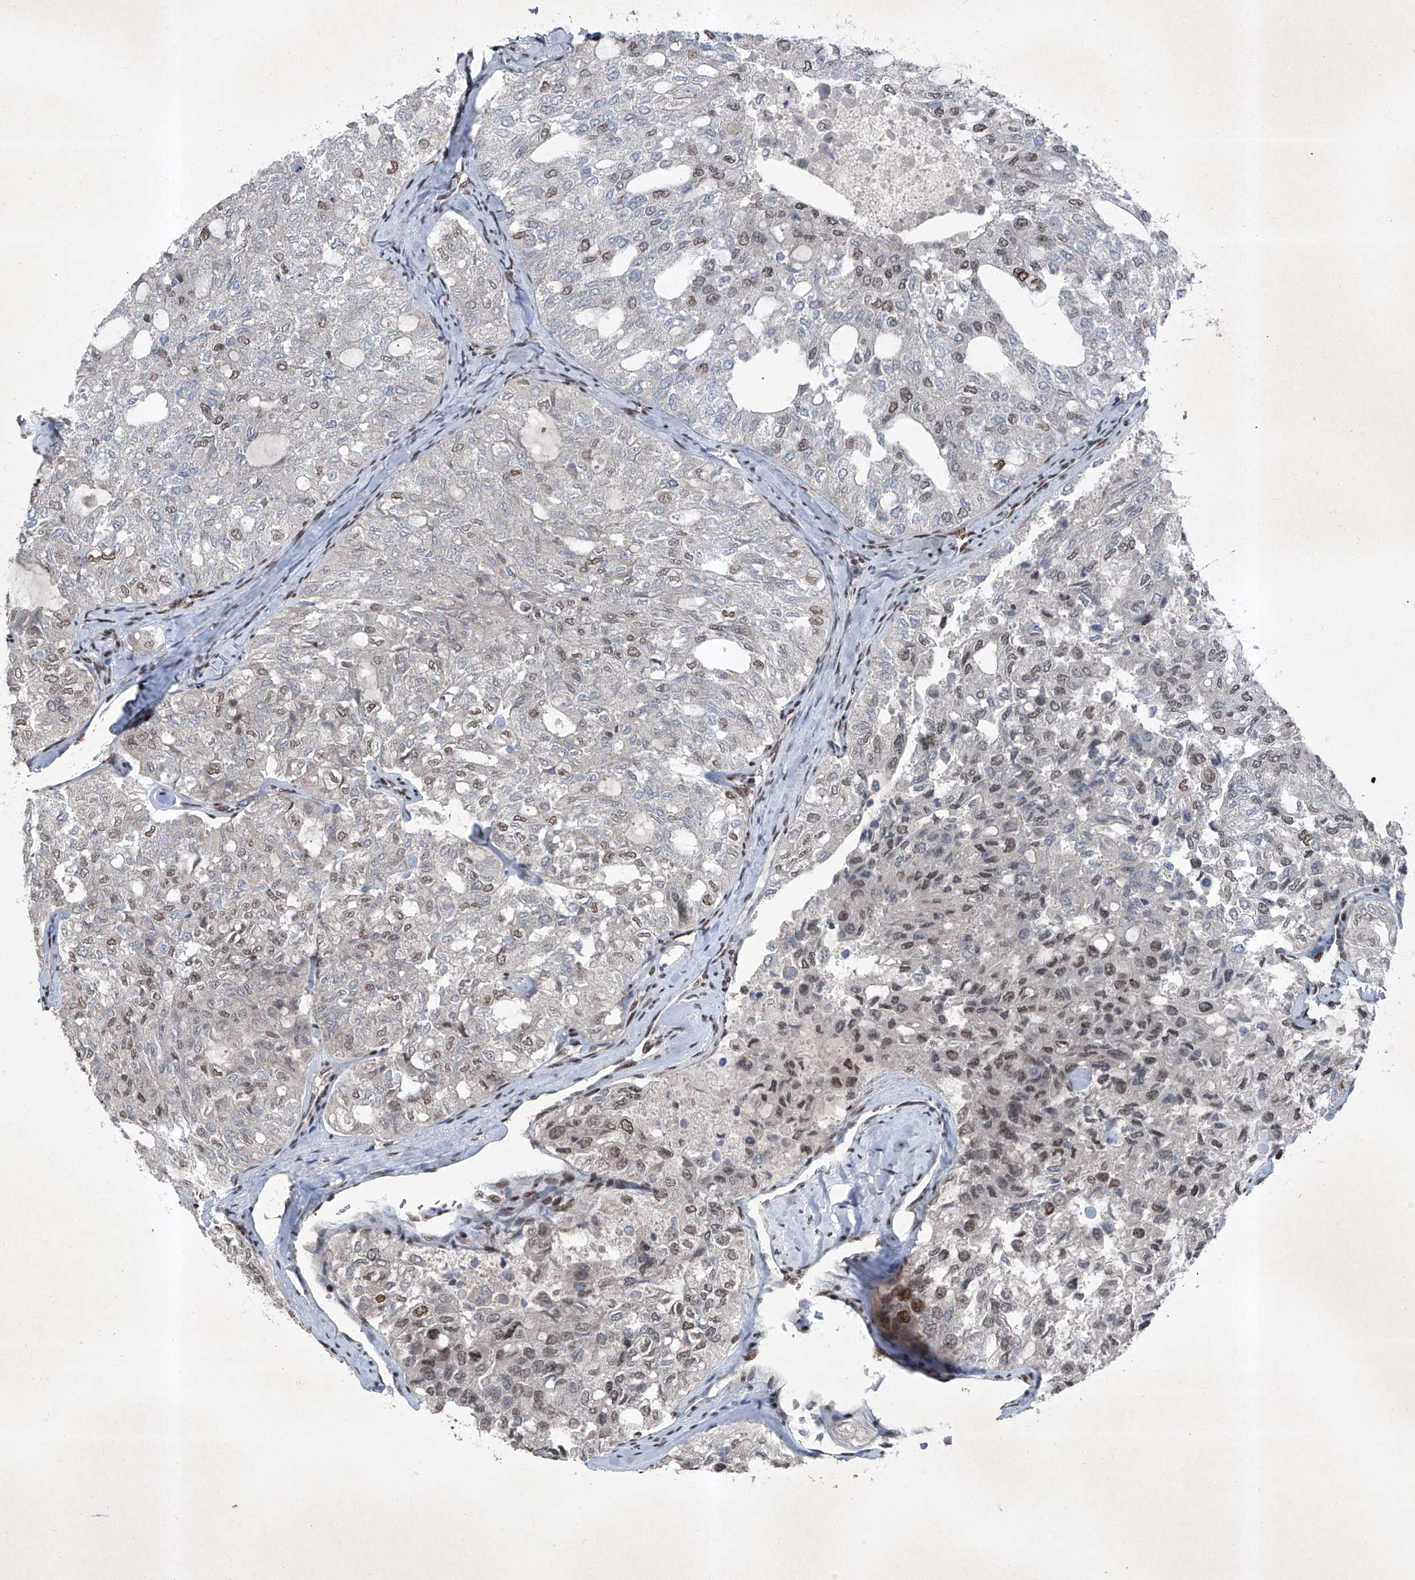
{"staining": {"intensity": "moderate", "quantity": "<25%", "location": "nuclear"}, "tissue": "thyroid cancer", "cell_type": "Tumor cells", "image_type": "cancer", "snomed": [{"axis": "morphology", "description": "Follicular adenoma carcinoma, NOS"}, {"axis": "topography", "description": "Thyroid gland"}], "caption": "This photomicrograph shows immunohistochemistry (IHC) staining of thyroid follicular adenoma carcinoma, with low moderate nuclear staining in approximately <25% of tumor cells.", "gene": "BMI1", "patient": {"sex": "male", "age": 75}}